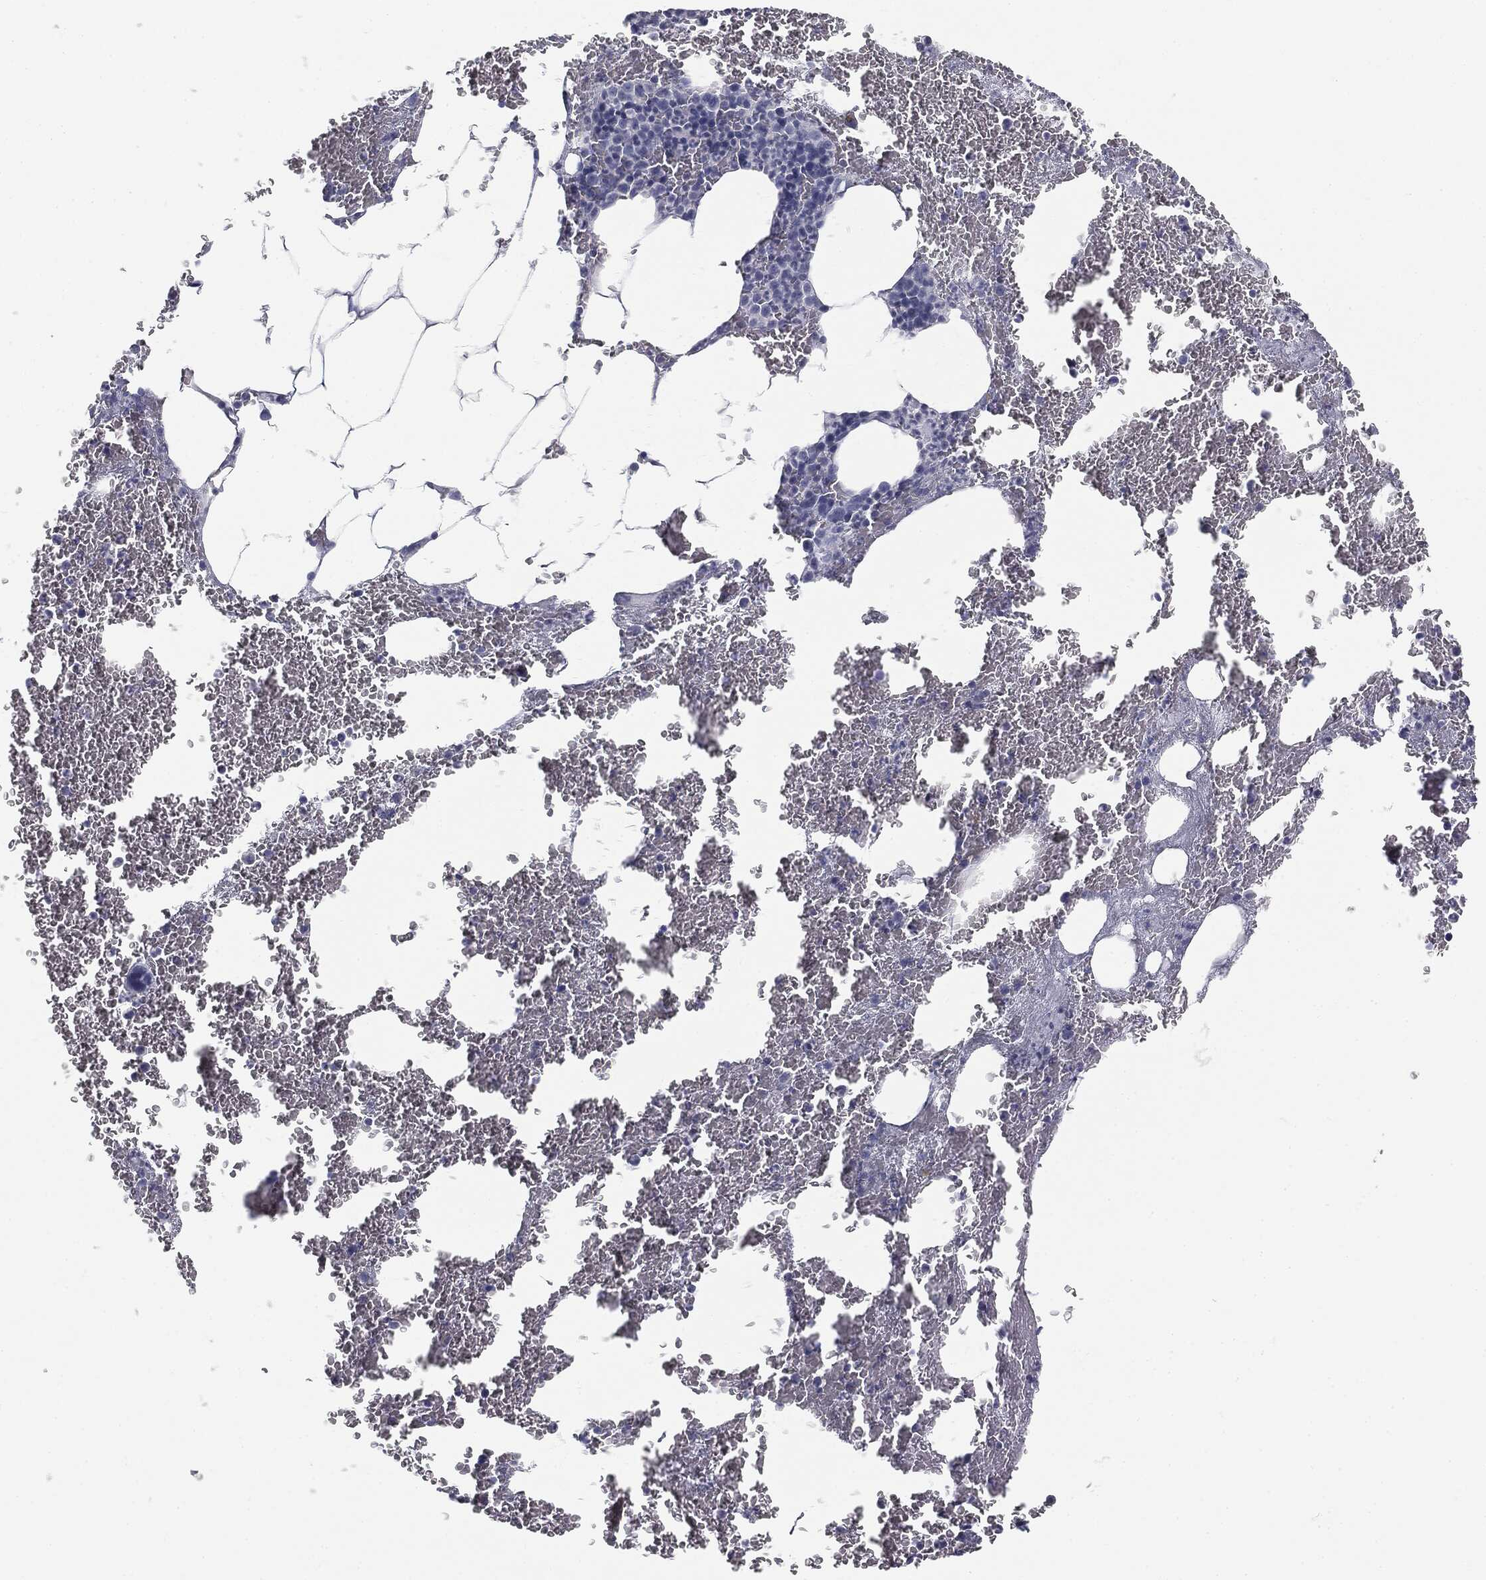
{"staining": {"intensity": "negative", "quantity": "none", "location": "none"}, "tissue": "bone marrow", "cell_type": "Hematopoietic cells", "image_type": "normal", "snomed": [{"axis": "morphology", "description": "Normal tissue, NOS"}, {"axis": "topography", "description": "Bone marrow"}], "caption": "This is a image of IHC staining of benign bone marrow, which shows no positivity in hematopoietic cells.", "gene": "ALDOB", "patient": {"sex": "male", "age": 91}}